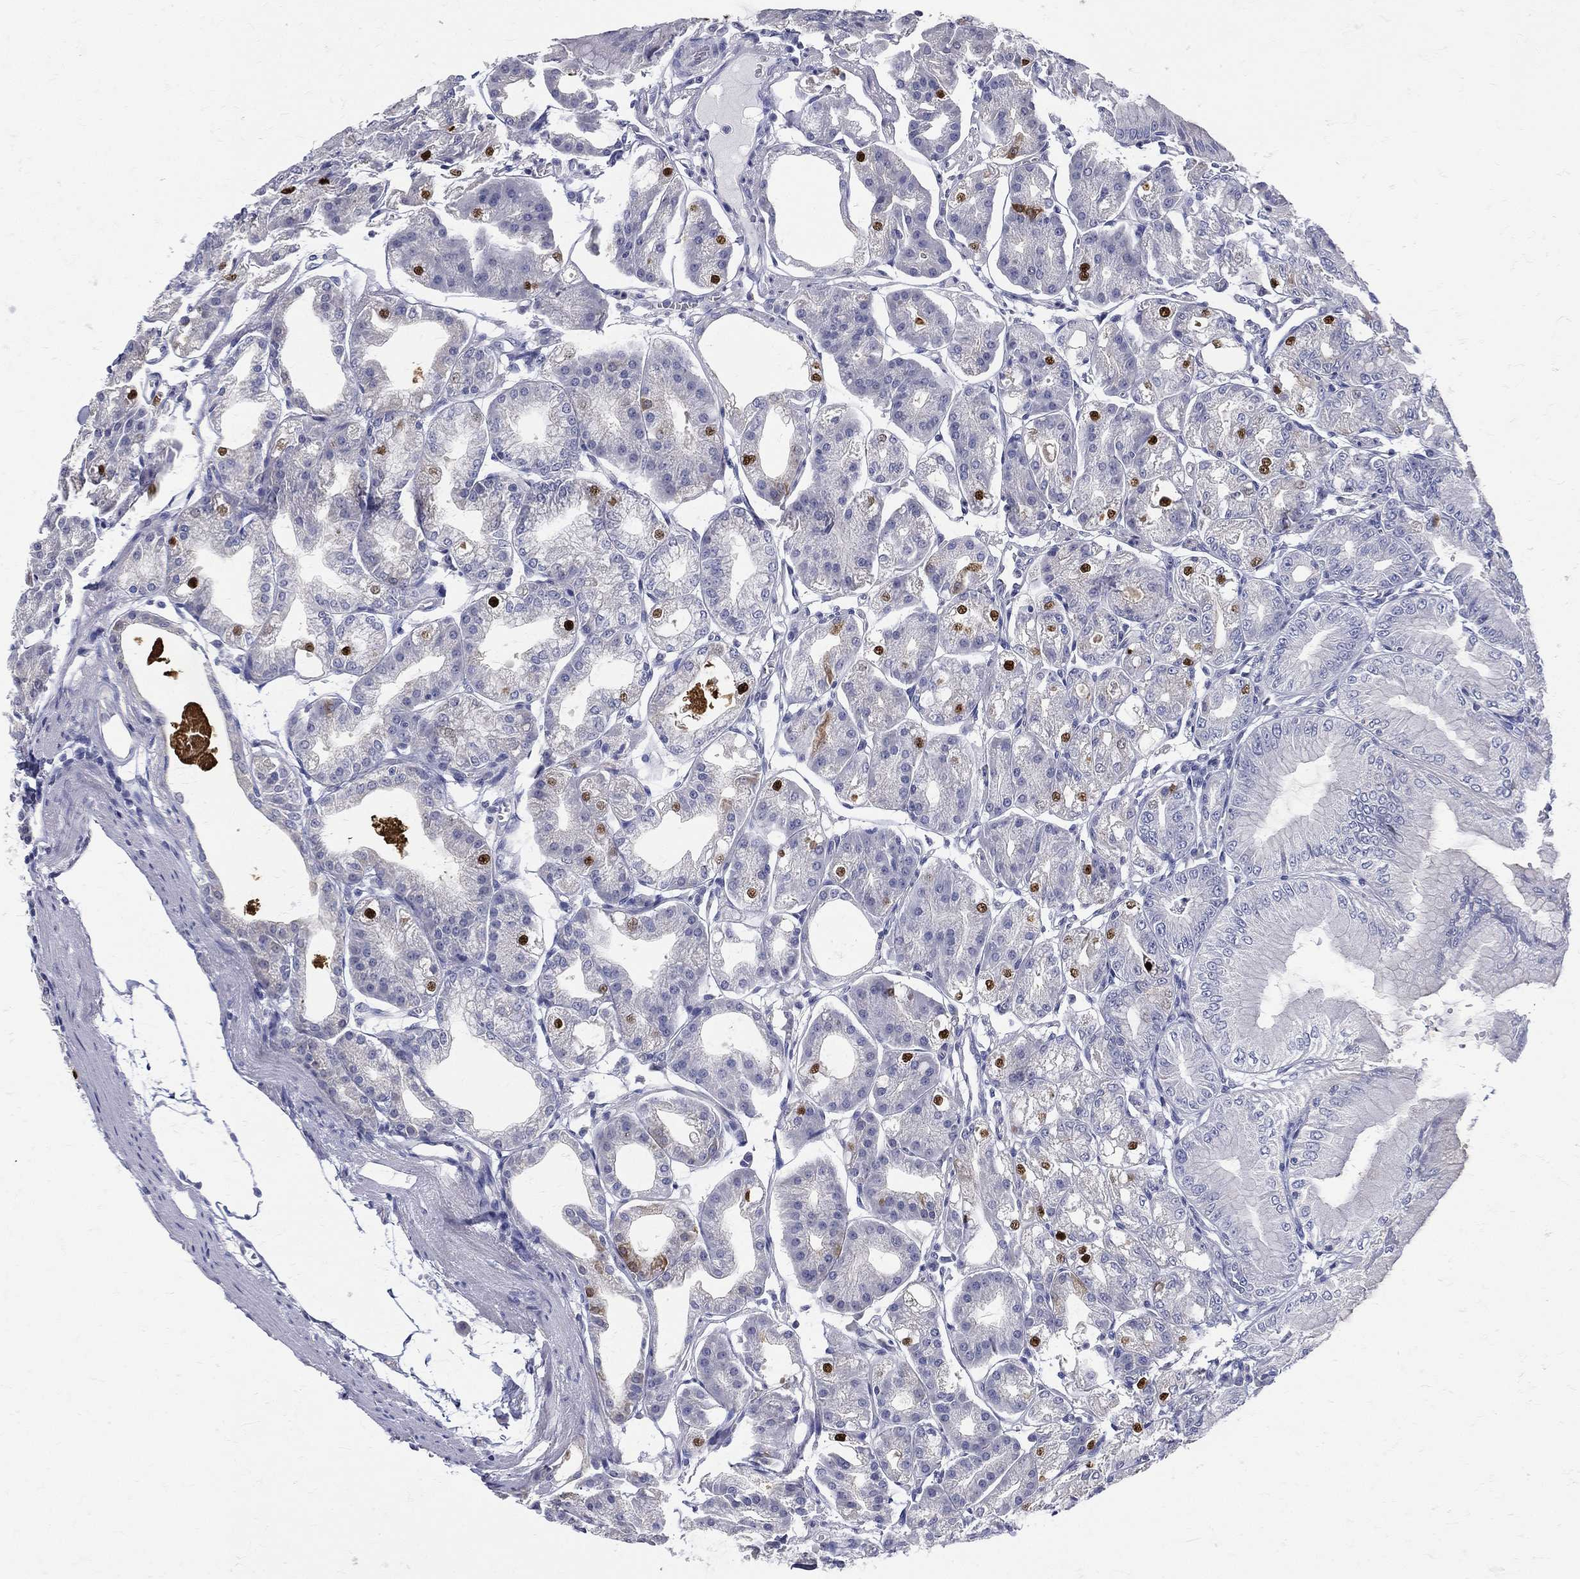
{"staining": {"intensity": "strong", "quantity": "<25%", "location": "nuclear"}, "tissue": "stomach", "cell_type": "Glandular cells", "image_type": "normal", "snomed": [{"axis": "morphology", "description": "Normal tissue, NOS"}, {"axis": "topography", "description": "Stomach"}], "caption": "Protein staining reveals strong nuclear positivity in approximately <25% of glandular cells in benign stomach.", "gene": "ETNPPL", "patient": {"sex": "male", "age": 71}}